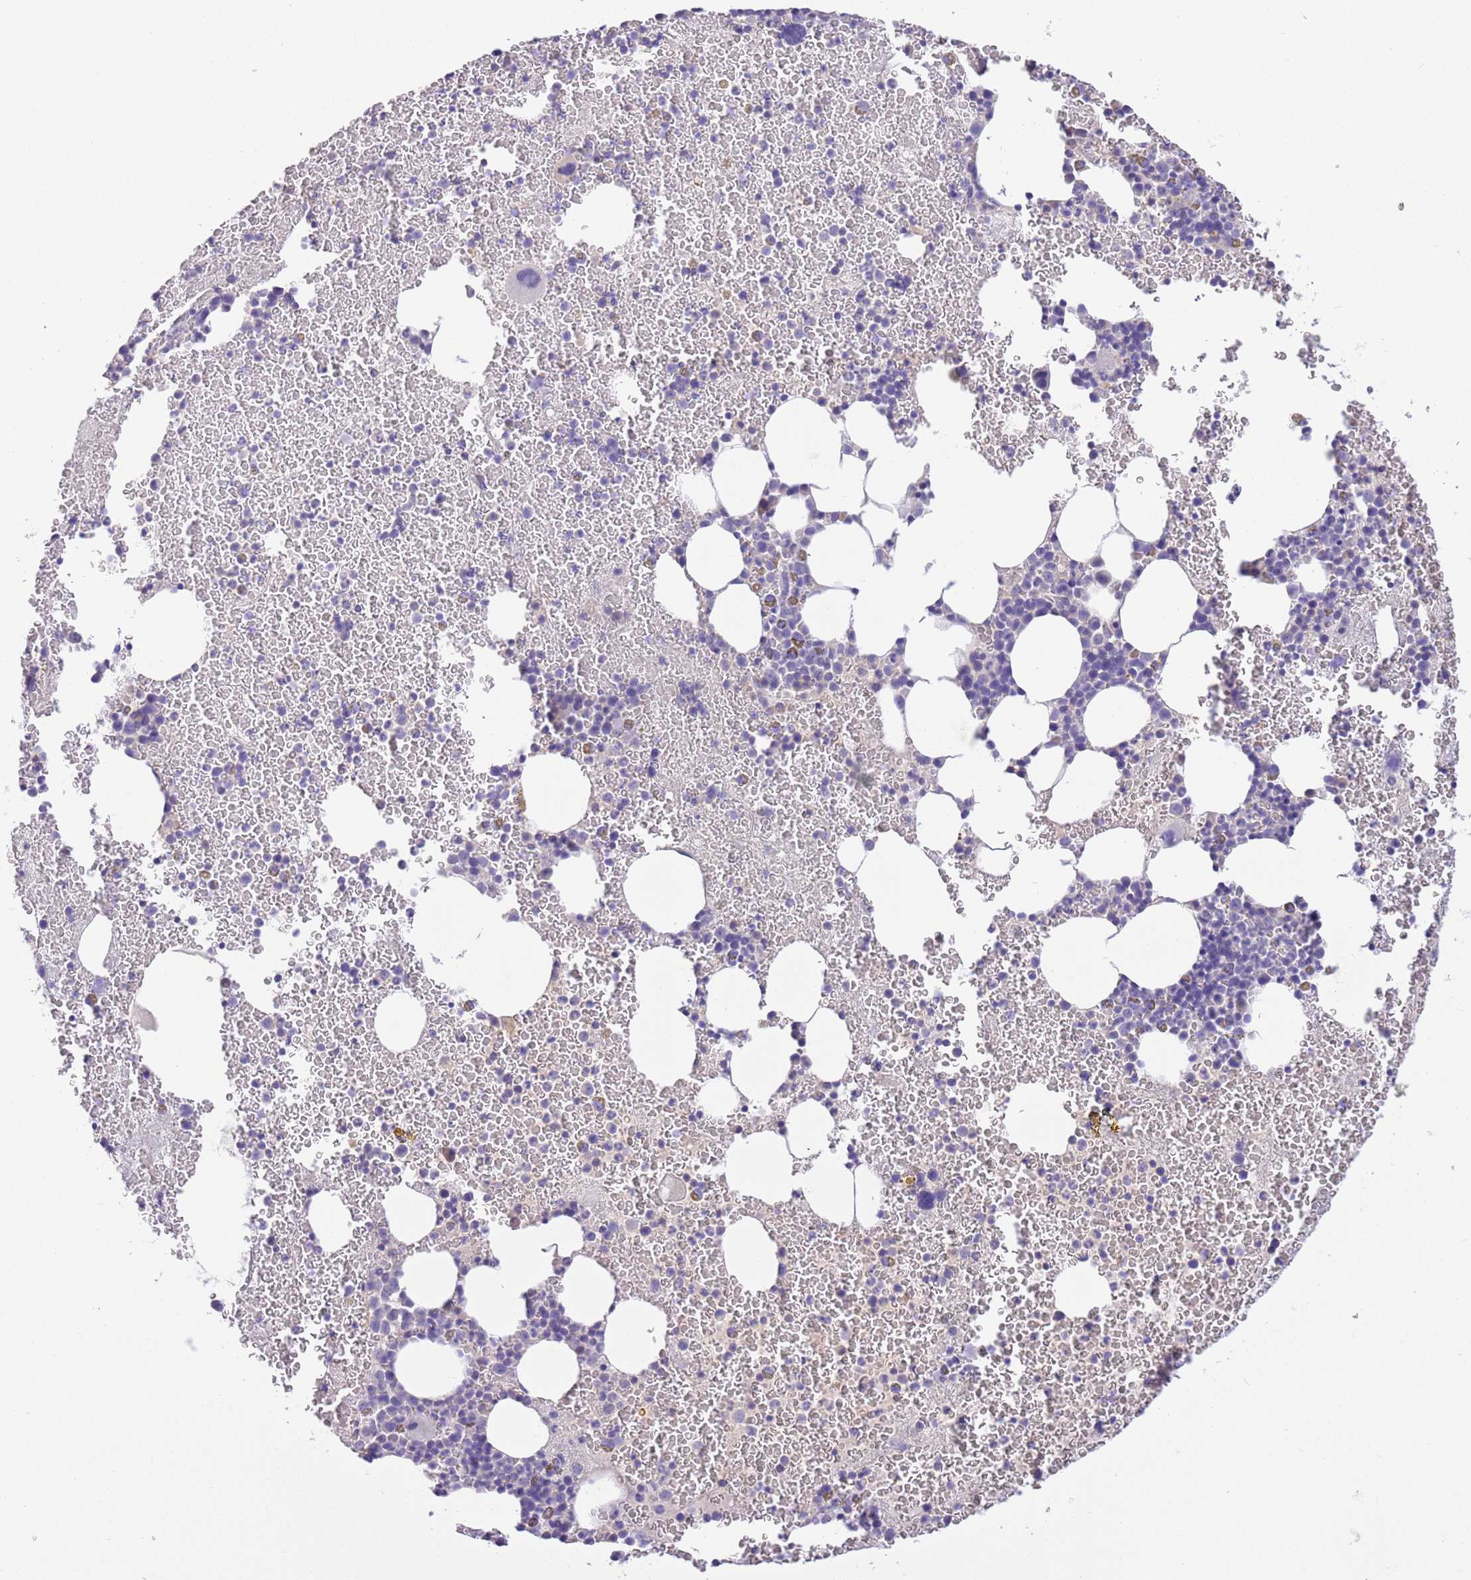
{"staining": {"intensity": "negative", "quantity": "none", "location": "none"}, "tissue": "bone marrow", "cell_type": "Hematopoietic cells", "image_type": "normal", "snomed": [{"axis": "morphology", "description": "Normal tissue, NOS"}, {"axis": "topography", "description": "Bone marrow"}], "caption": "Immunohistochemistry (IHC) image of normal bone marrow: bone marrow stained with DAB displays no significant protein positivity in hematopoietic cells. The staining is performed using DAB (3,3'-diaminobenzidine) brown chromogen with nuclei counter-stained in using hematoxylin.", "gene": "SFTPA1", "patient": {"sex": "male", "age": 26}}